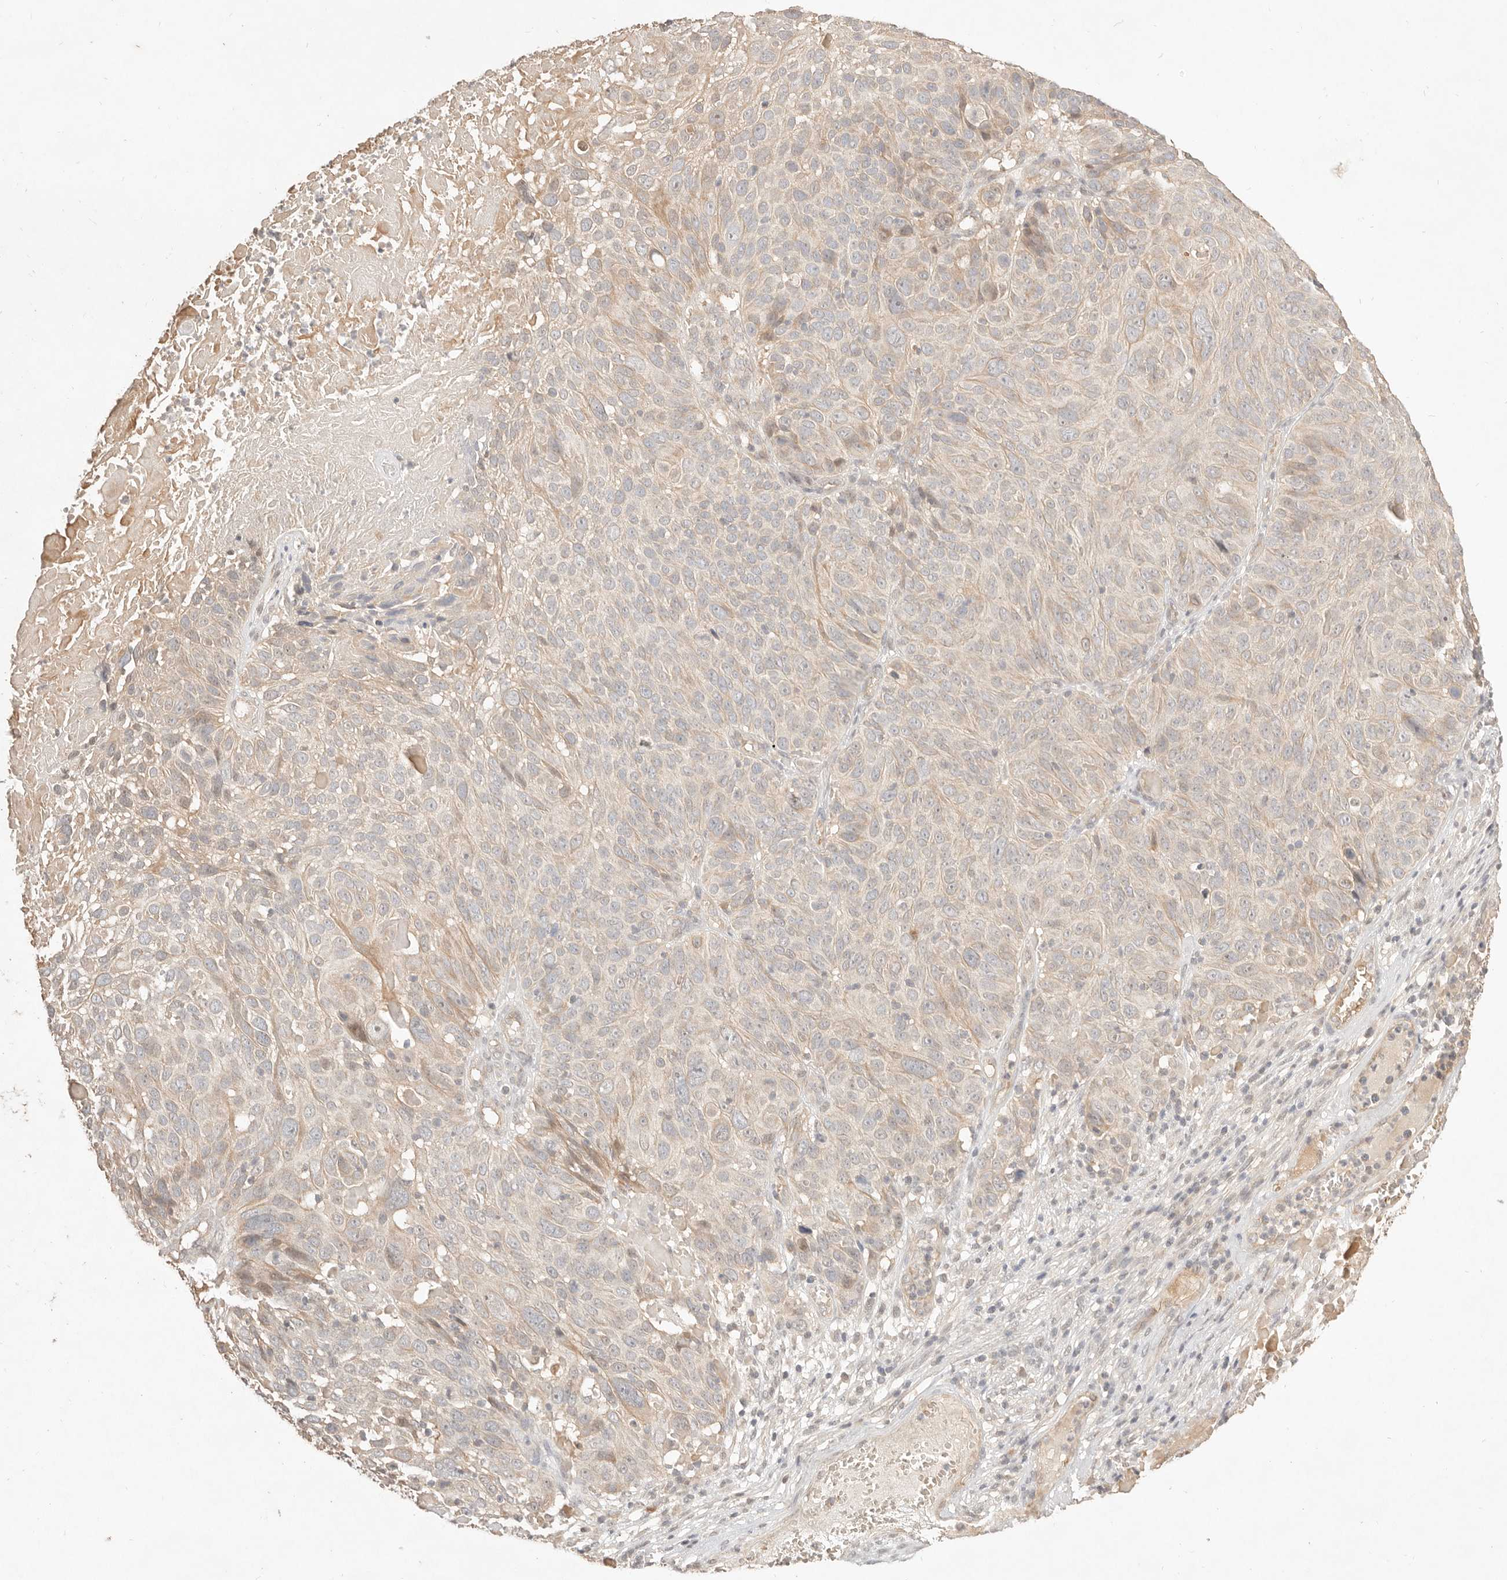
{"staining": {"intensity": "weak", "quantity": "25%-75%", "location": "cytoplasmic/membranous"}, "tissue": "cervical cancer", "cell_type": "Tumor cells", "image_type": "cancer", "snomed": [{"axis": "morphology", "description": "Squamous cell carcinoma, NOS"}, {"axis": "topography", "description": "Cervix"}], "caption": "DAB (3,3'-diaminobenzidine) immunohistochemical staining of cervical cancer (squamous cell carcinoma) exhibits weak cytoplasmic/membranous protein staining in approximately 25%-75% of tumor cells.", "gene": "MEP1A", "patient": {"sex": "female", "age": 74}}